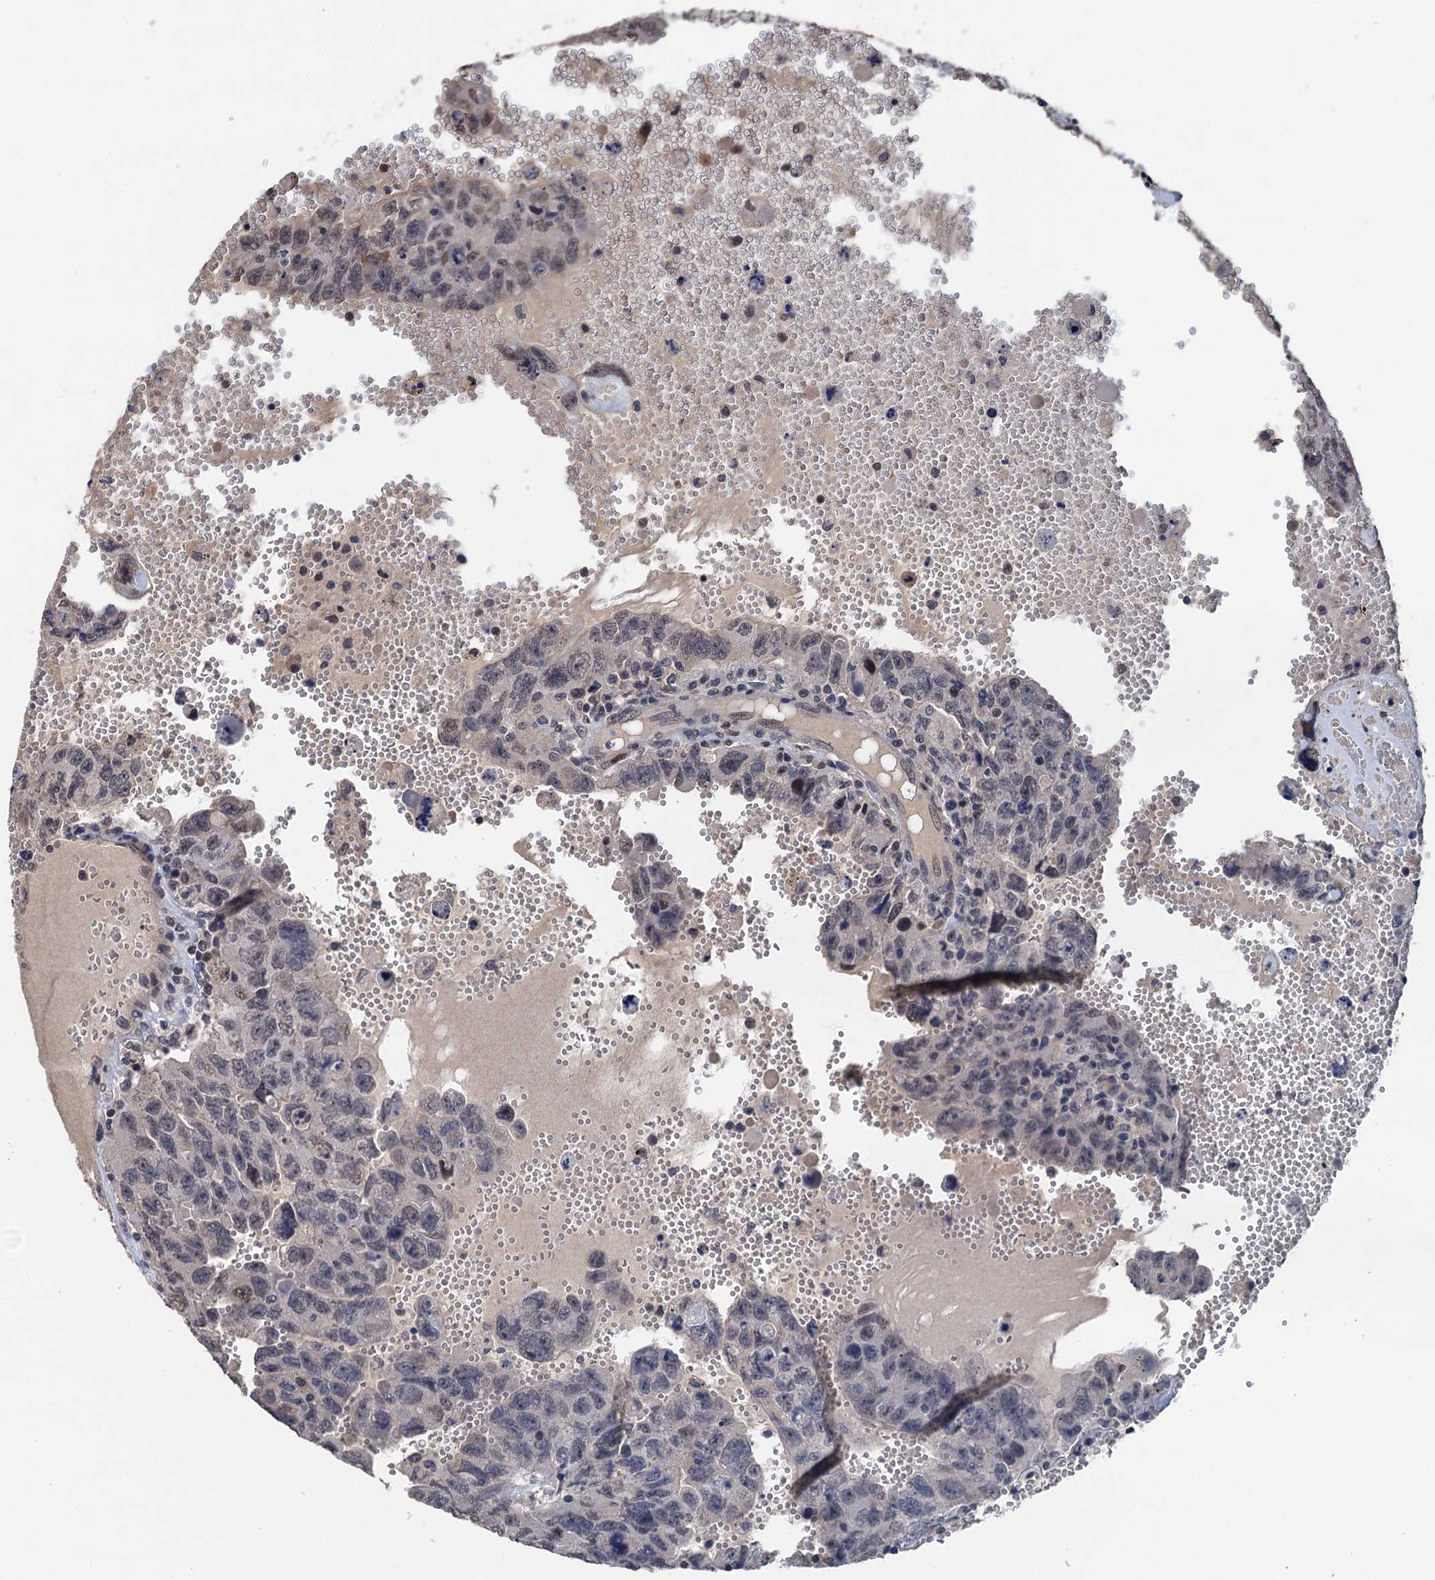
{"staining": {"intensity": "weak", "quantity": "<25%", "location": "nuclear"}, "tissue": "testis cancer", "cell_type": "Tumor cells", "image_type": "cancer", "snomed": [{"axis": "morphology", "description": "Carcinoma, Embryonal, NOS"}, {"axis": "topography", "description": "Testis"}], "caption": "Testis cancer was stained to show a protein in brown. There is no significant staining in tumor cells.", "gene": "ART5", "patient": {"sex": "male", "age": 26}}